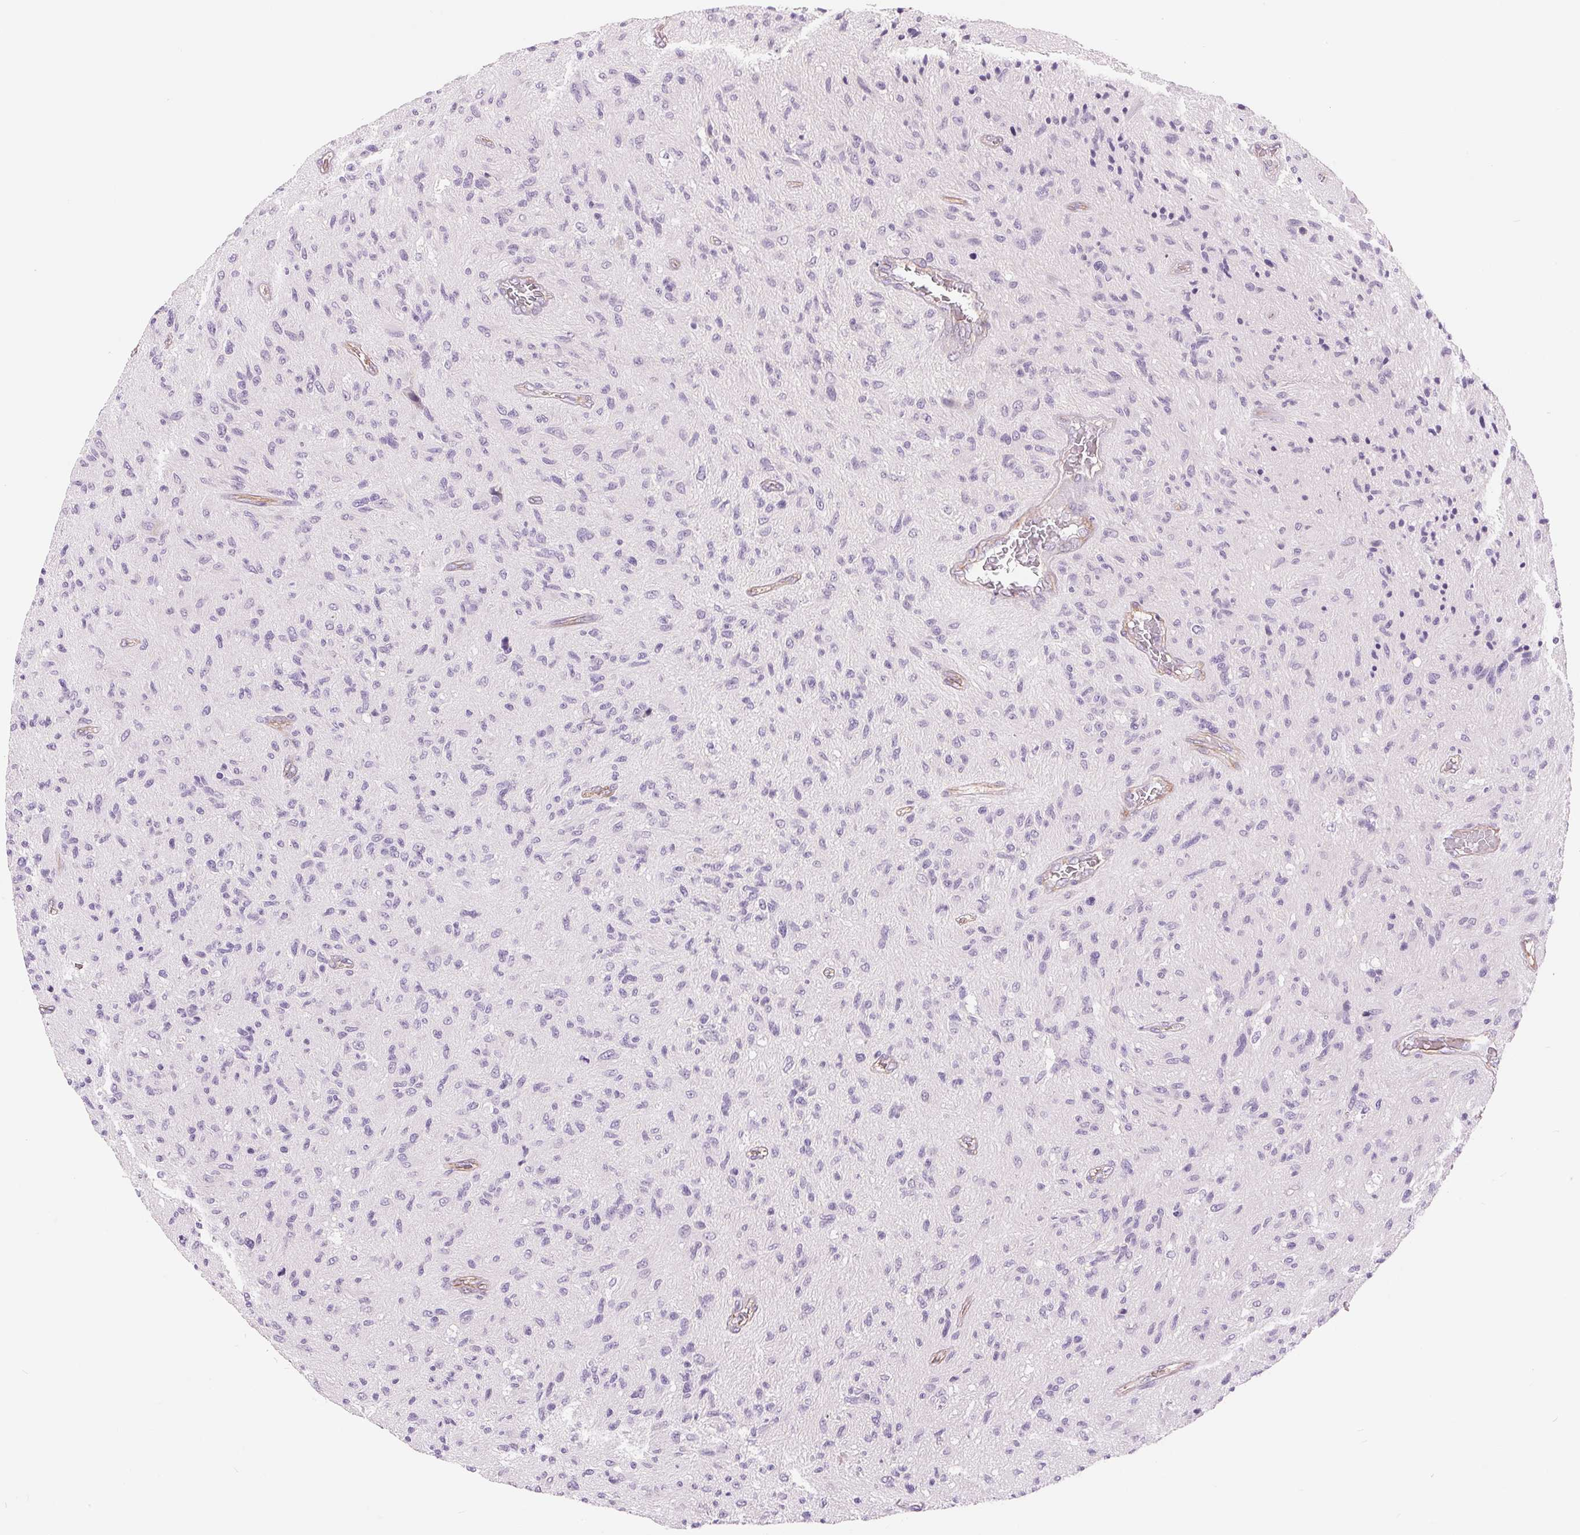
{"staining": {"intensity": "negative", "quantity": "none", "location": "none"}, "tissue": "glioma", "cell_type": "Tumor cells", "image_type": "cancer", "snomed": [{"axis": "morphology", "description": "Glioma, malignant, High grade"}, {"axis": "topography", "description": "Brain"}], "caption": "An image of human high-grade glioma (malignant) is negative for staining in tumor cells.", "gene": "DIXDC1", "patient": {"sex": "male", "age": 54}}